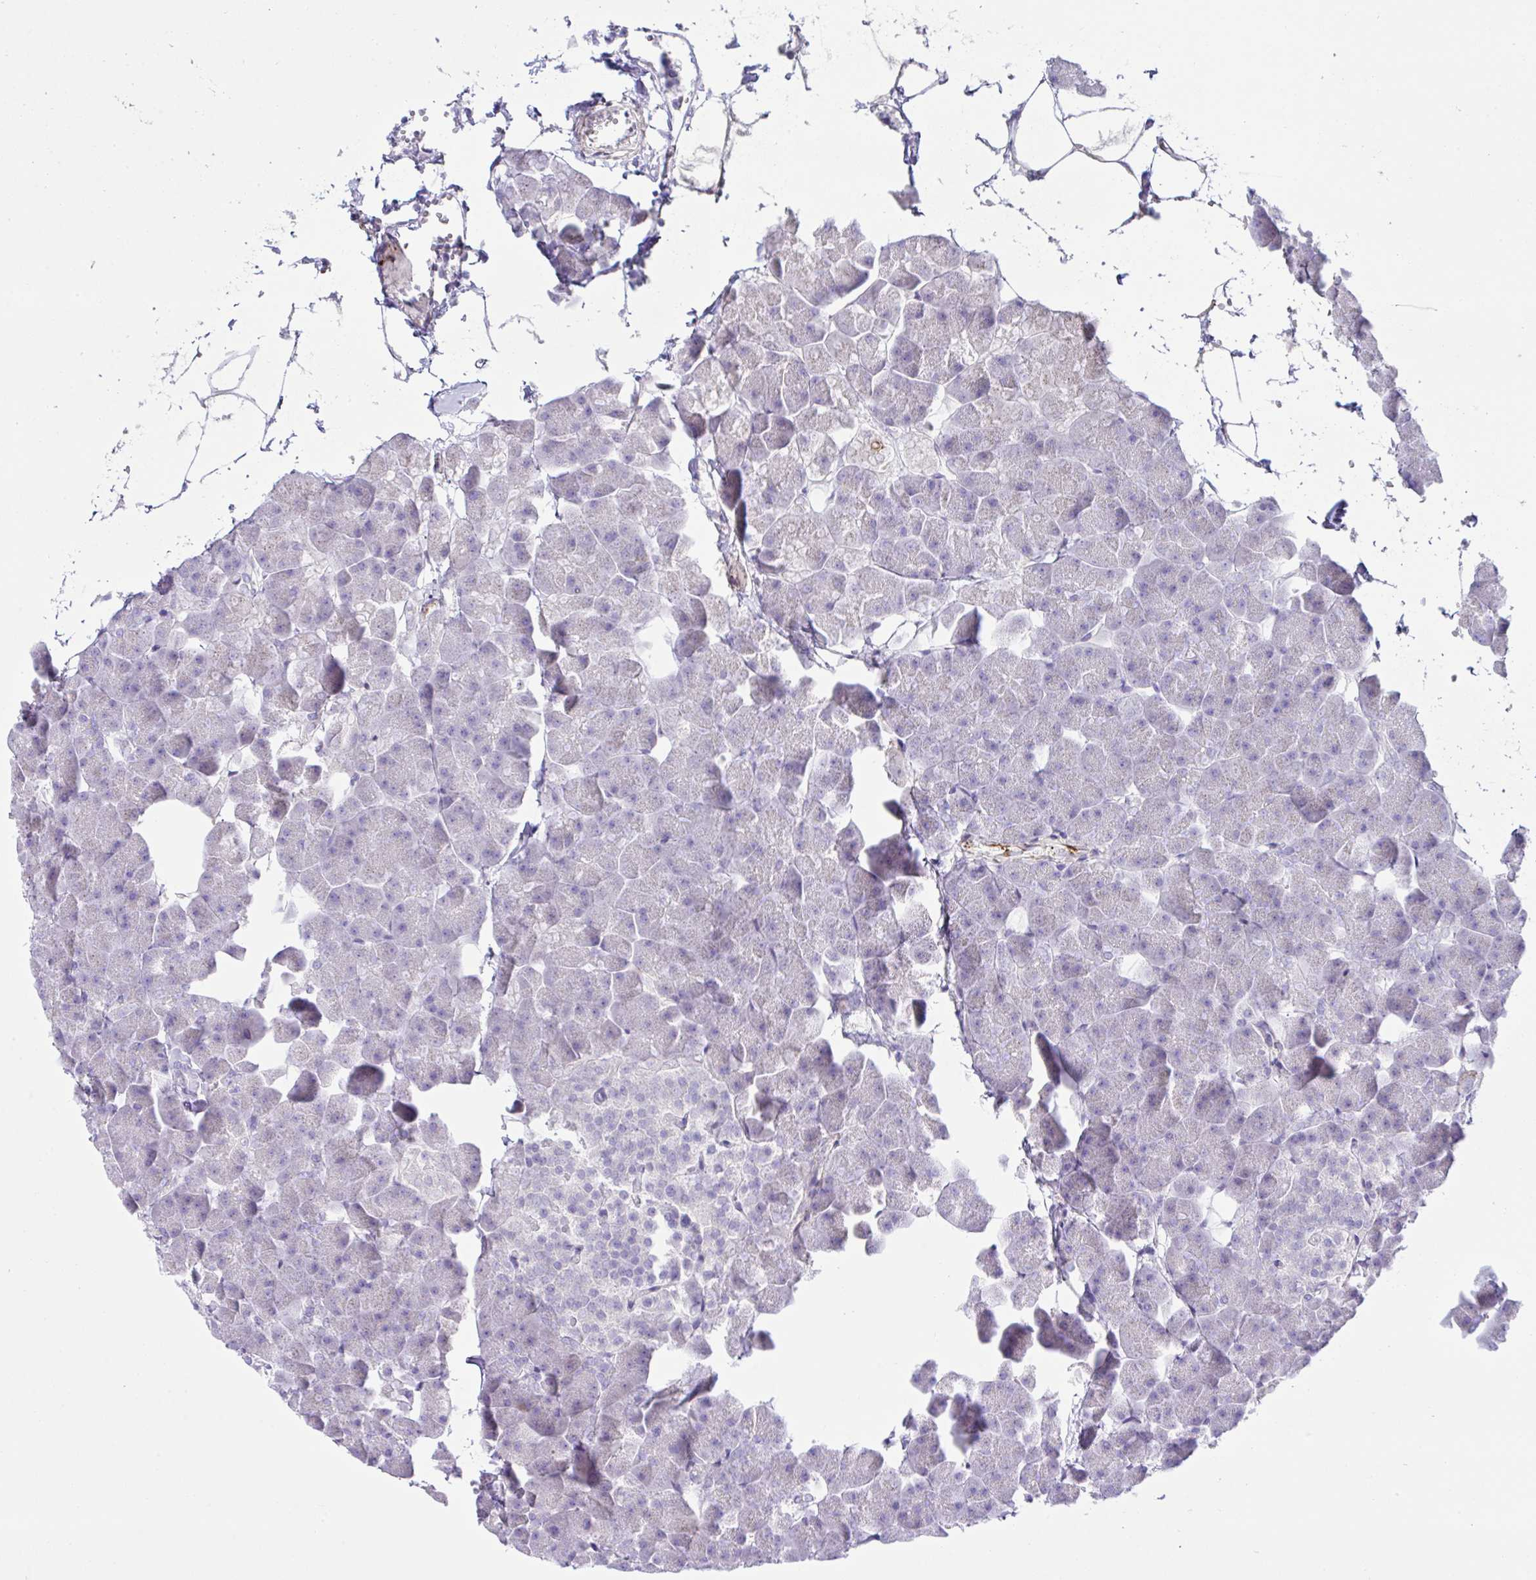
{"staining": {"intensity": "negative", "quantity": "none", "location": "none"}, "tissue": "pancreas", "cell_type": "Exocrine glandular cells", "image_type": "normal", "snomed": [{"axis": "morphology", "description": "Normal tissue, NOS"}, {"axis": "topography", "description": "Pancreas"}], "caption": "High magnification brightfield microscopy of unremarkable pancreas stained with DAB (3,3'-diaminobenzidine) (brown) and counterstained with hematoxylin (blue): exocrine glandular cells show no significant expression. (IHC, brightfield microscopy, high magnification).", "gene": "FBXO34", "patient": {"sex": "male", "age": 35}}